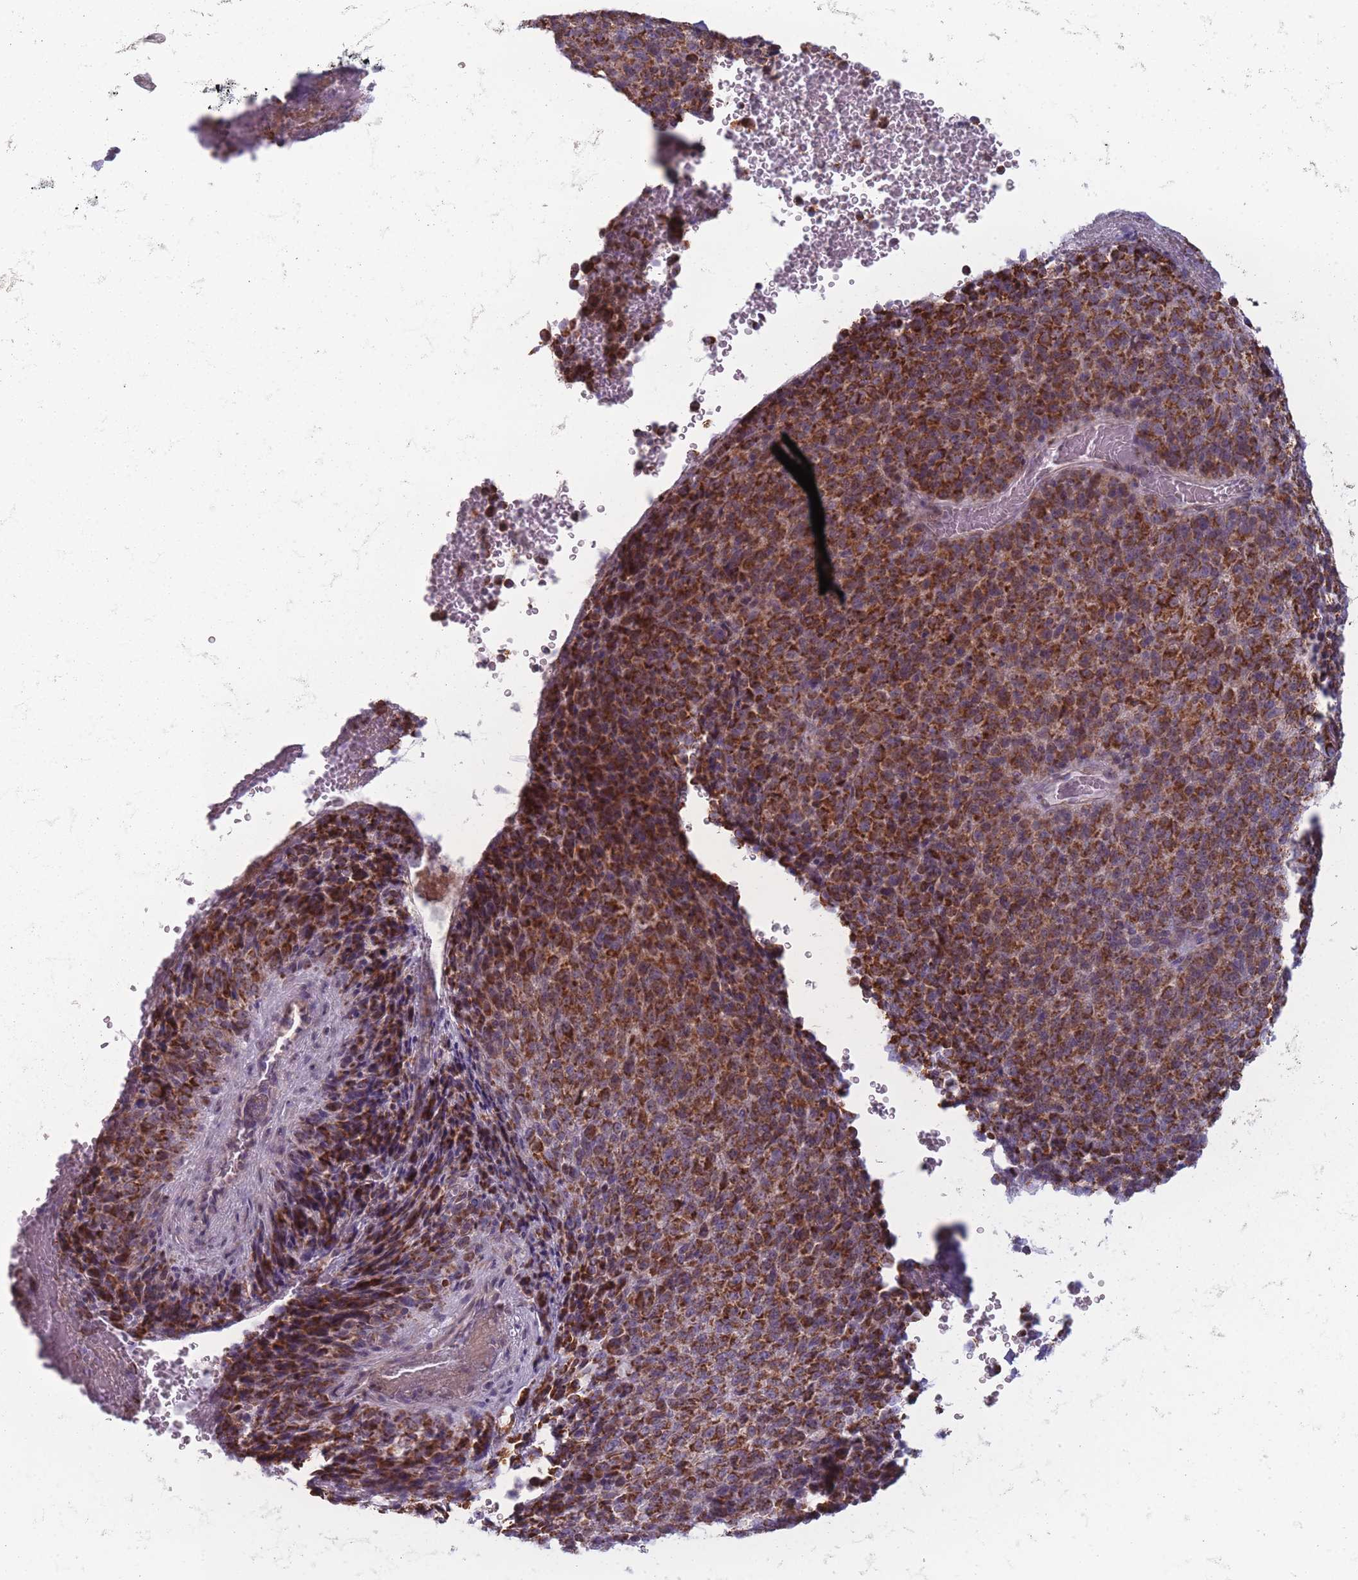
{"staining": {"intensity": "moderate", "quantity": ">75%", "location": "cytoplasmic/membranous"}, "tissue": "melanoma", "cell_type": "Tumor cells", "image_type": "cancer", "snomed": [{"axis": "morphology", "description": "Malignant melanoma, Metastatic site"}, {"axis": "topography", "description": "Brain"}], "caption": "Immunohistochemistry histopathology image of malignant melanoma (metastatic site) stained for a protein (brown), which demonstrates medium levels of moderate cytoplasmic/membranous positivity in about >75% of tumor cells.", "gene": "DCHS1", "patient": {"sex": "female", "age": 56}}